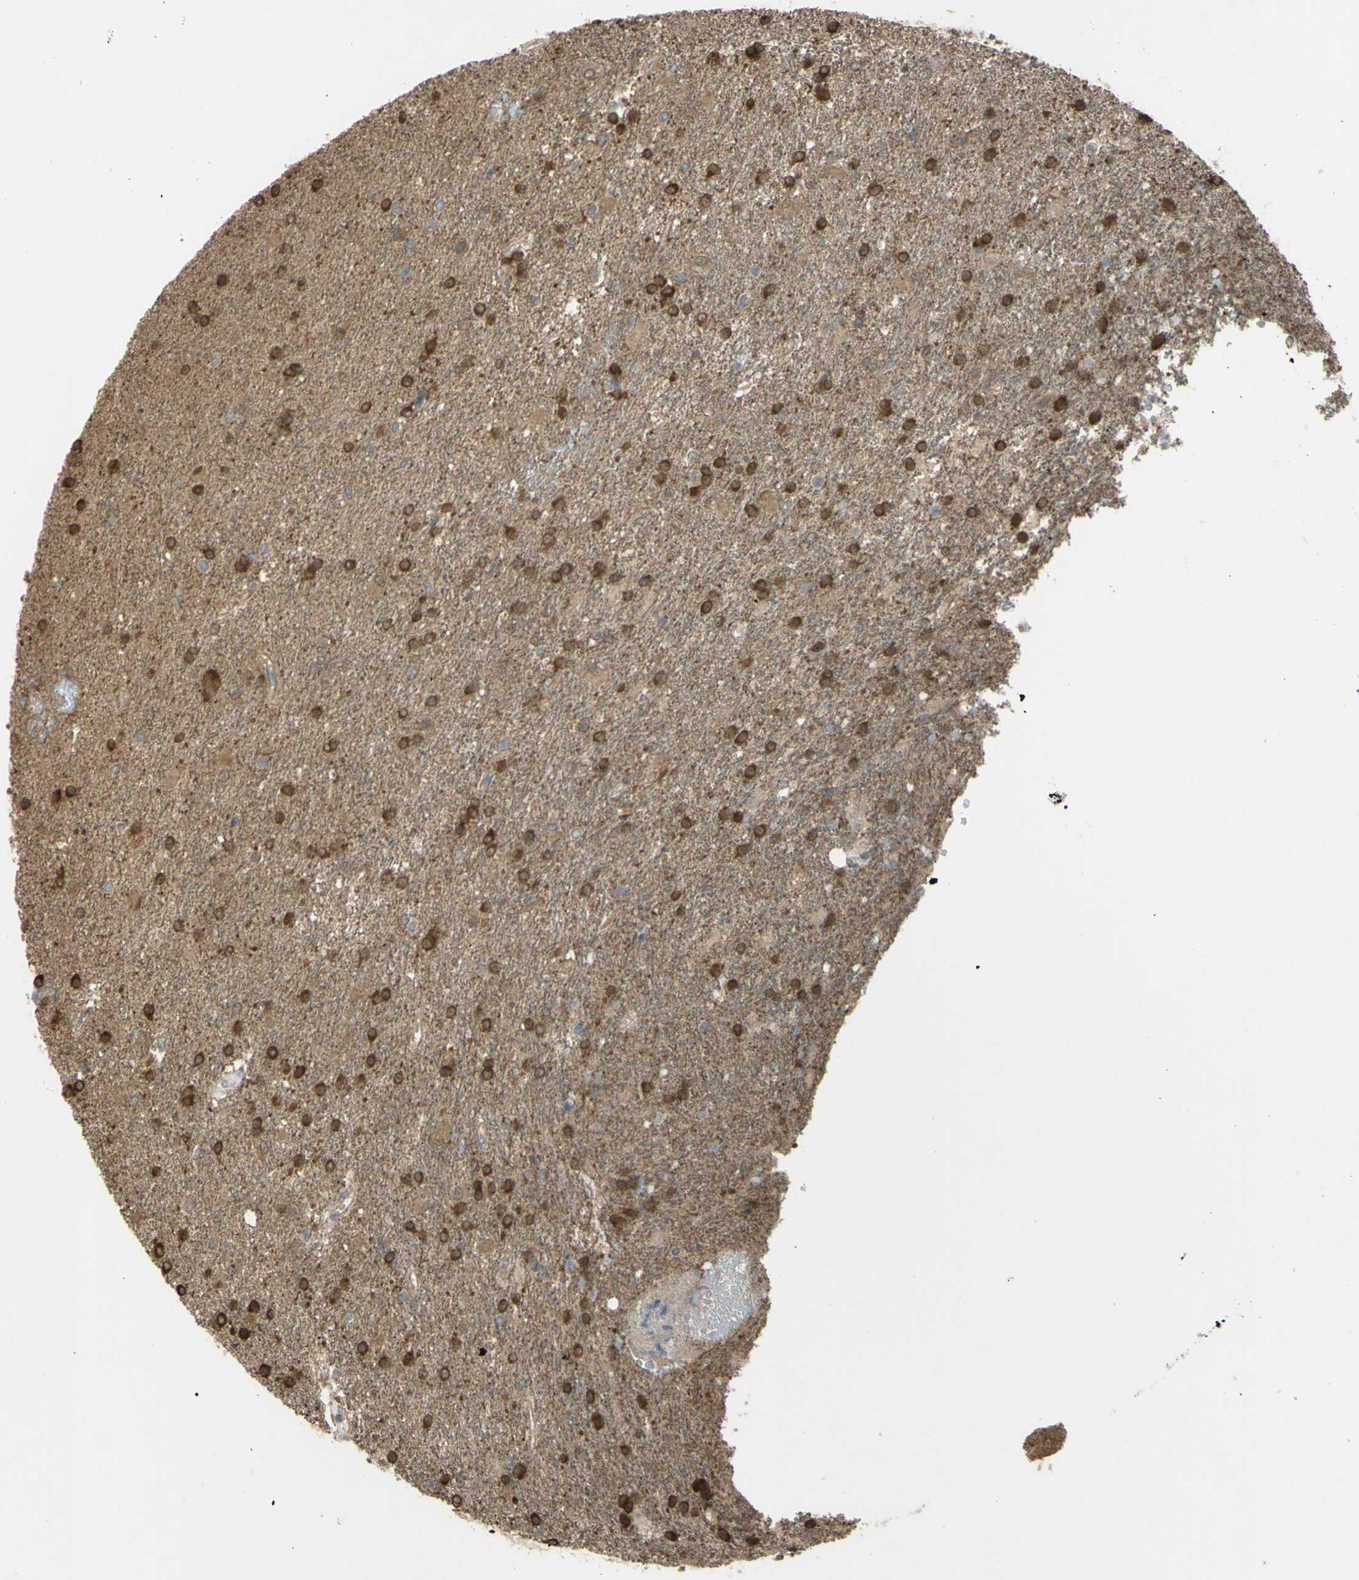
{"staining": {"intensity": "strong", "quantity": "25%-75%", "location": "cytoplasmic/membranous"}, "tissue": "glioma", "cell_type": "Tumor cells", "image_type": "cancer", "snomed": [{"axis": "morphology", "description": "Glioma, malignant, High grade"}, {"axis": "topography", "description": "Brain"}], "caption": "IHC staining of malignant glioma (high-grade), which exhibits high levels of strong cytoplasmic/membranous positivity in approximately 25%-75% of tumor cells indicating strong cytoplasmic/membranous protein staining. The staining was performed using DAB (brown) for protein detection and nuclei were counterstained in hematoxylin (blue).", "gene": "YWHAQ", "patient": {"sex": "male", "age": 71}}